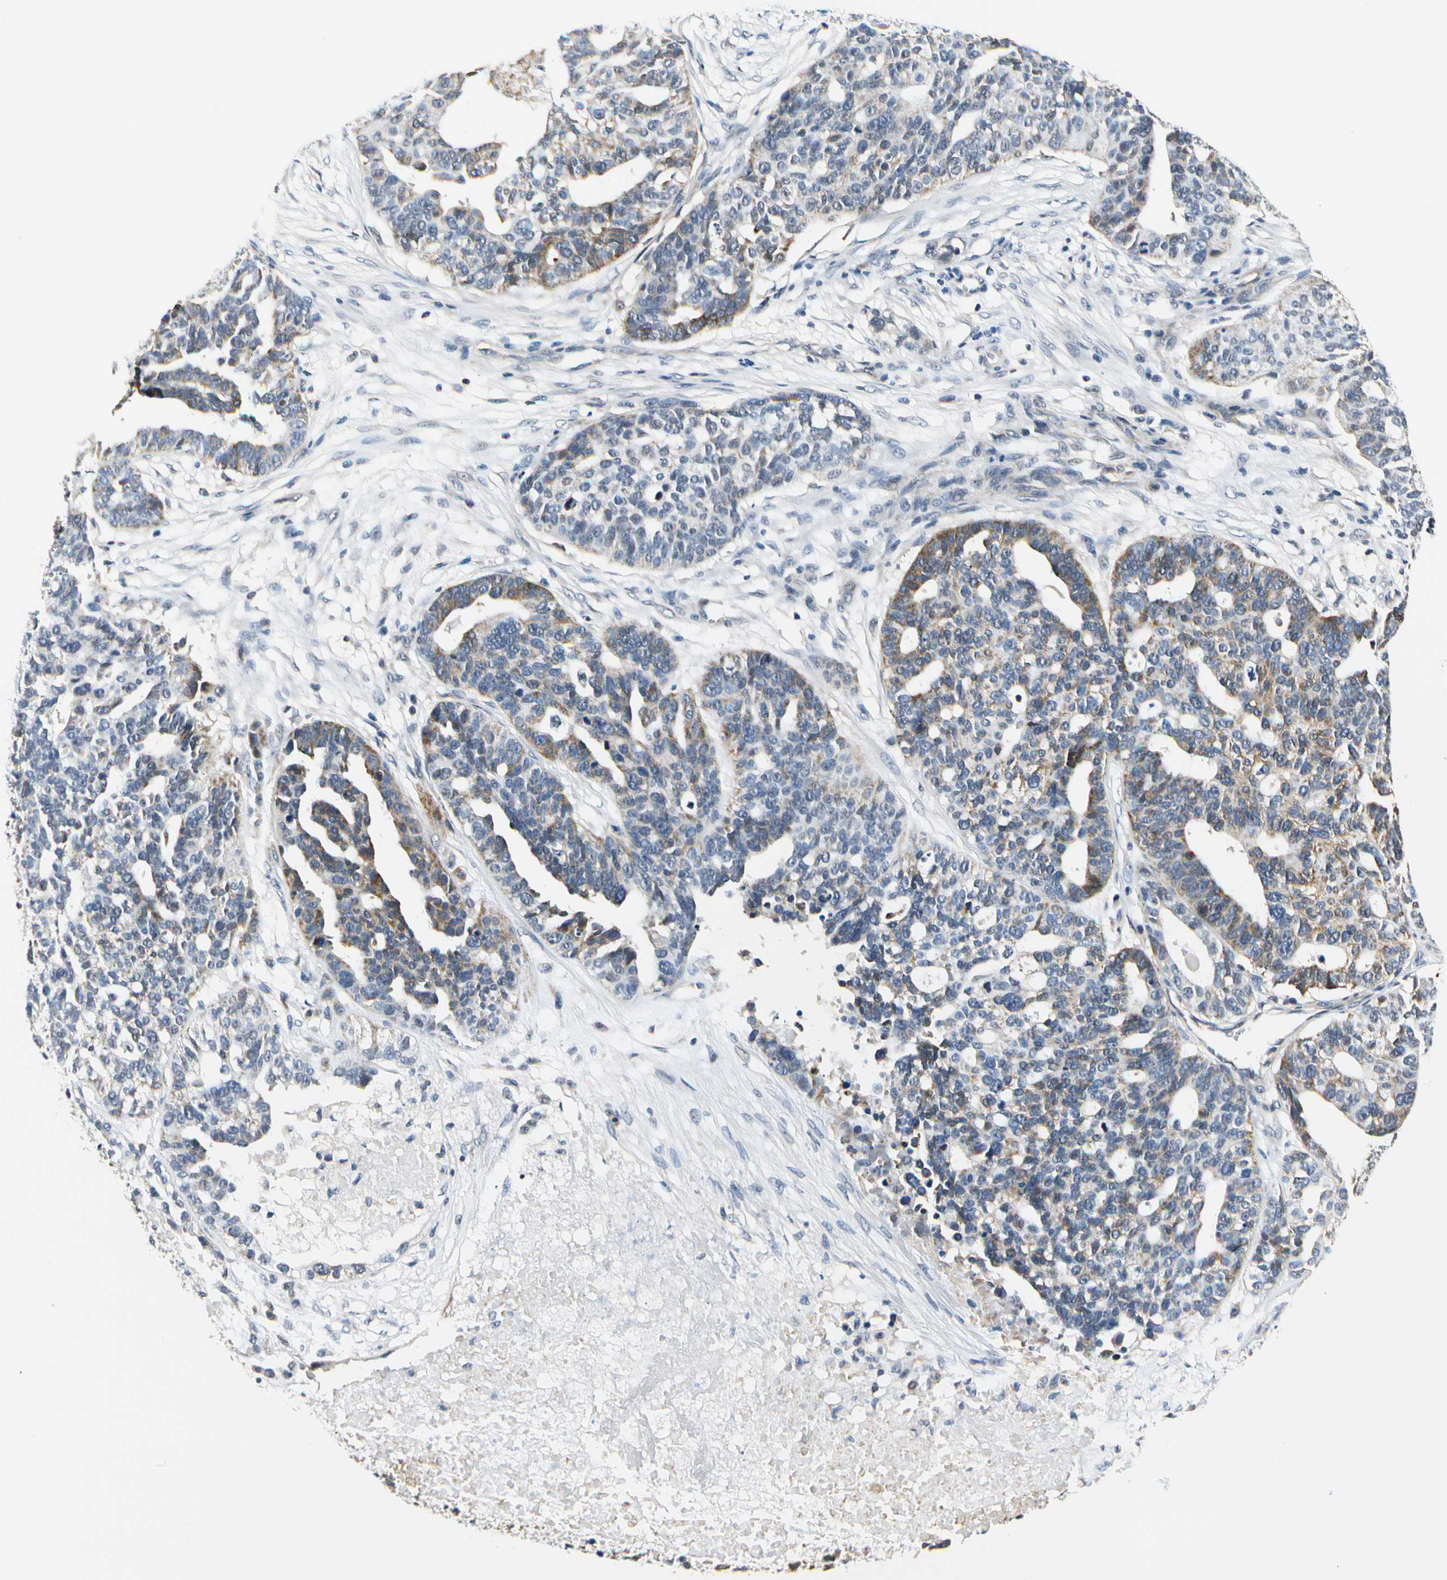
{"staining": {"intensity": "weak", "quantity": "25%-75%", "location": "cytoplasmic/membranous"}, "tissue": "ovarian cancer", "cell_type": "Tumor cells", "image_type": "cancer", "snomed": [{"axis": "morphology", "description": "Cystadenocarcinoma, serous, NOS"}, {"axis": "topography", "description": "Ovary"}], "caption": "Ovarian cancer (serous cystadenocarcinoma) tissue reveals weak cytoplasmic/membranous positivity in about 25%-75% of tumor cells, visualized by immunohistochemistry.", "gene": "PDK2", "patient": {"sex": "female", "age": 59}}